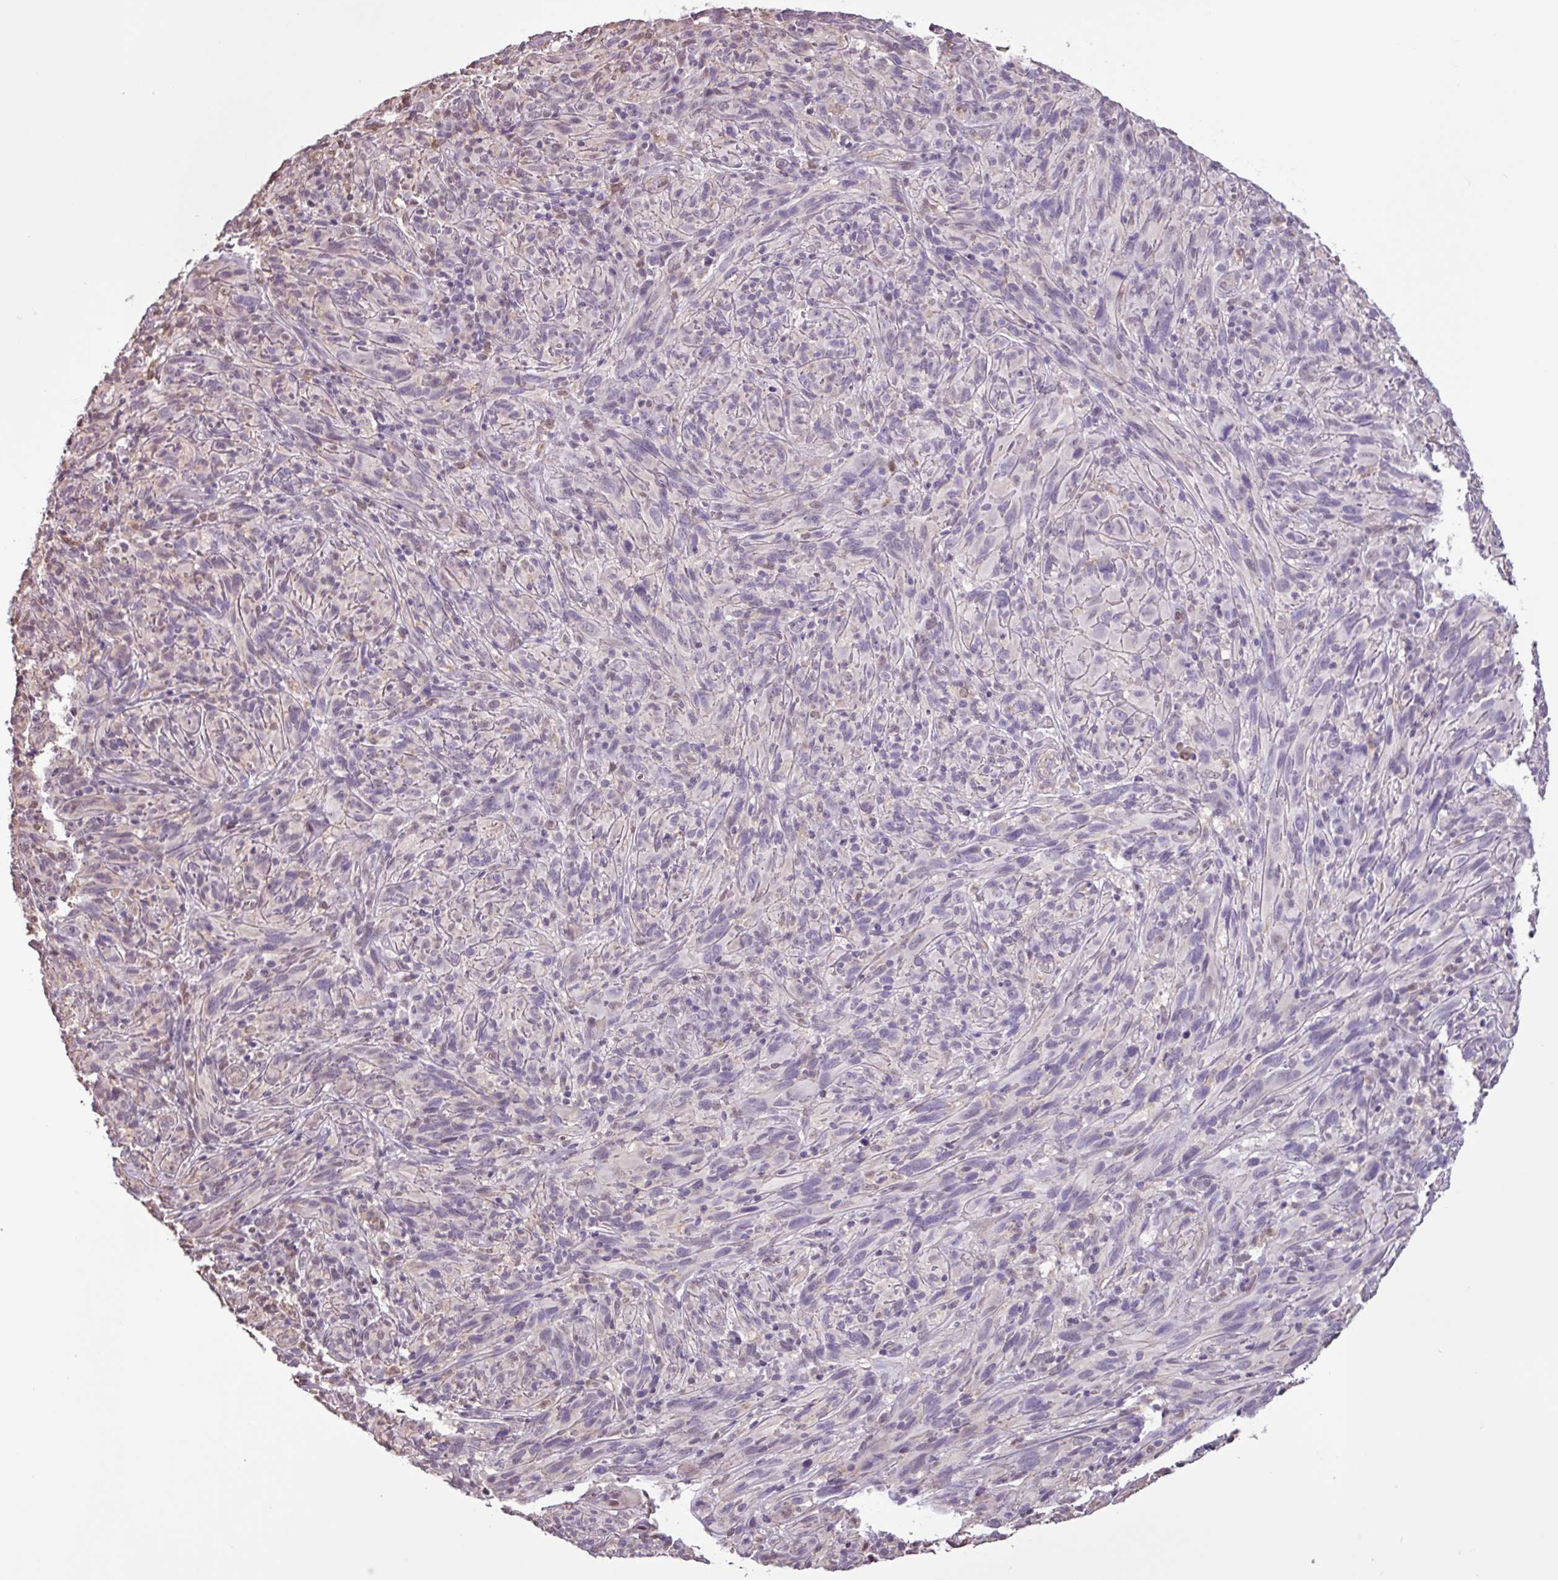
{"staining": {"intensity": "negative", "quantity": "none", "location": "none"}, "tissue": "melanoma", "cell_type": "Tumor cells", "image_type": "cancer", "snomed": [{"axis": "morphology", "description": "Malignant melanoma, NOS"}, {"axis": "topography", "description": "Skin of head"}], "caption": "Tumor cells are negative for brown protein staining in melanoma.", "gene": "CHST11", "patient": {"sex": "male", "age": 96}}